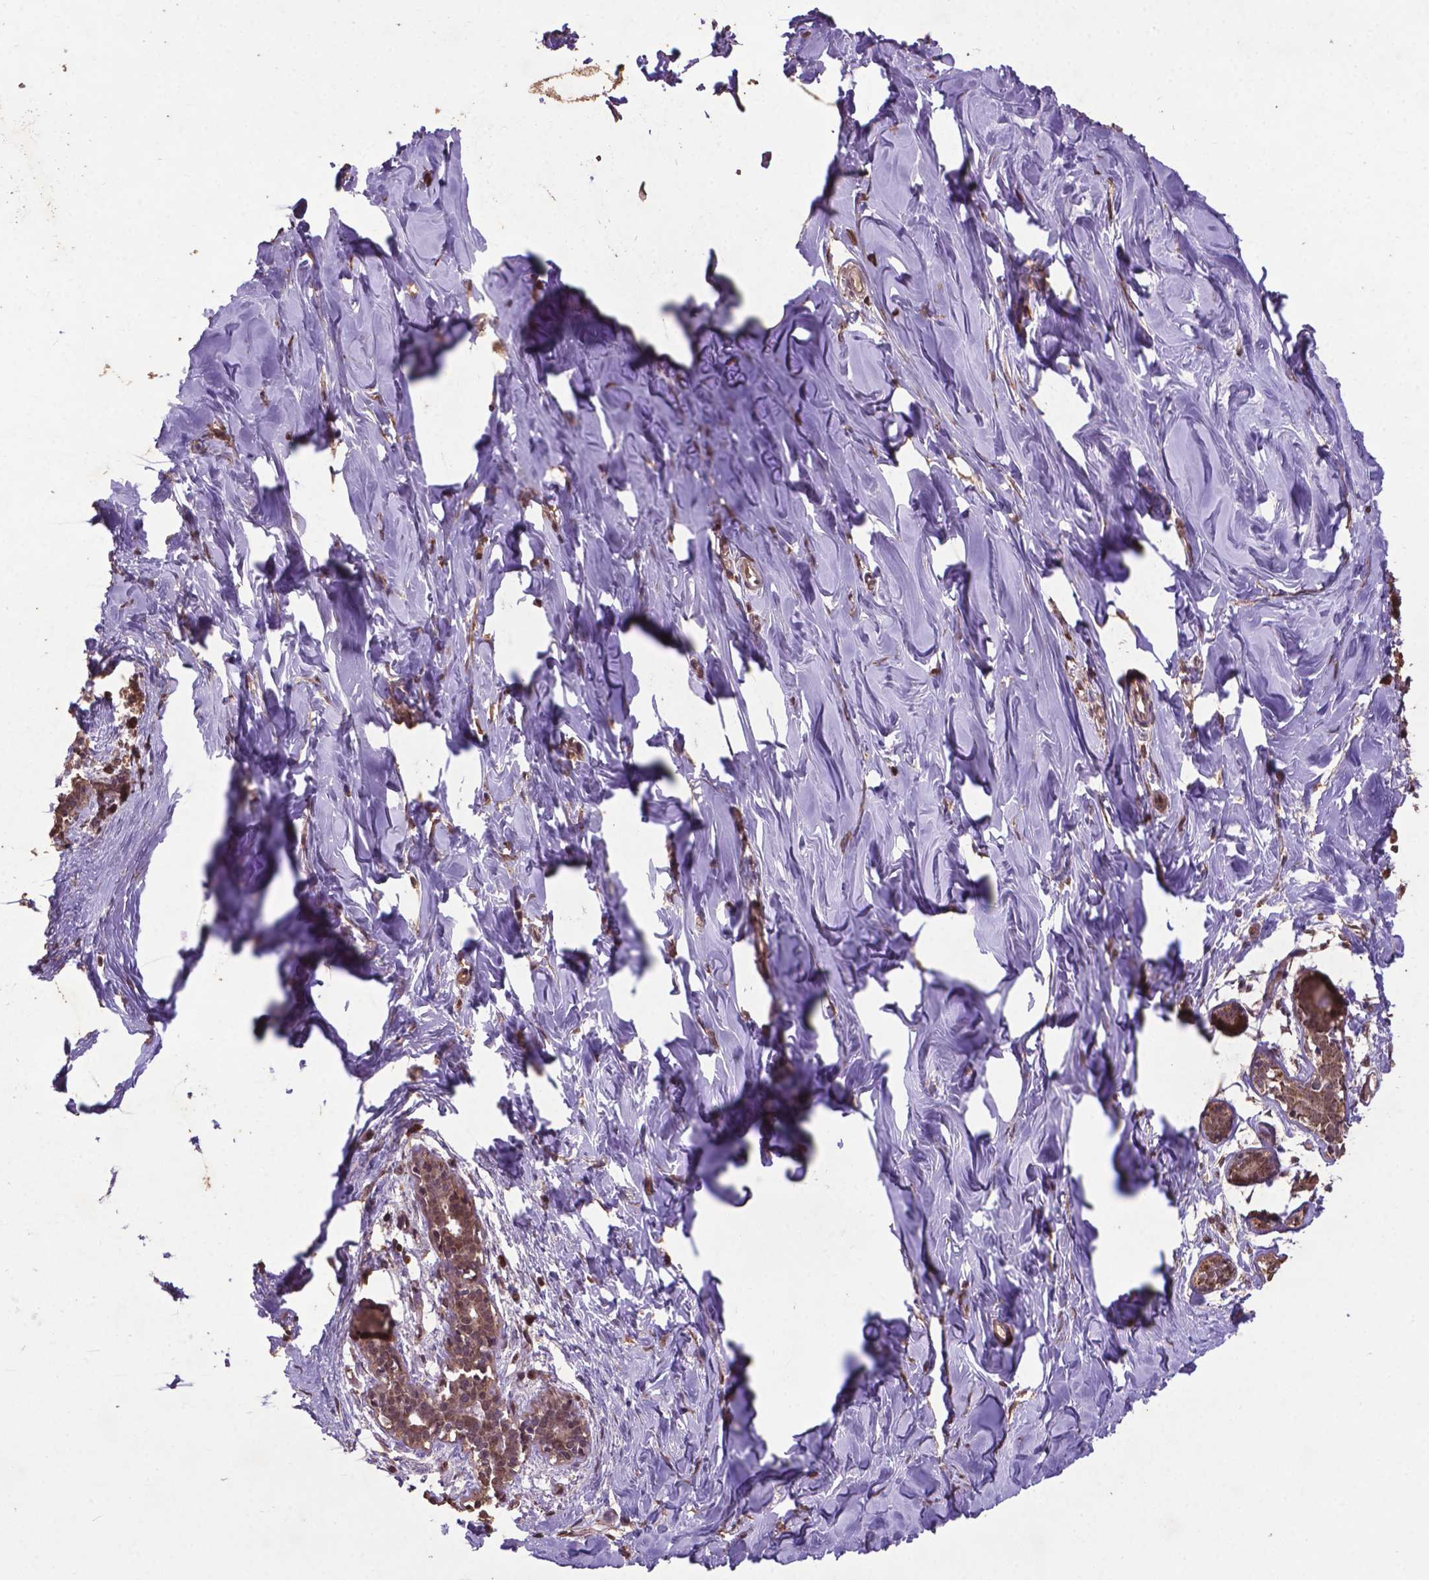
{"staining": {"intensity": "weak", "quantity": ">75%", "location": "cytoplasmic/membranous"}, "tissue": "breast", "cell_type": "Adipocytes", "image_type": "normal", "snomed": [{"axis": "morphology", "description": "Normal tissue, NOS"}, {"axis": "topography", "description": "Breast"}], "caption": "IHC photomicrograph of benign breast: breast stained using immunohistochemistry (IHC) displays low levels of weak protein expression localized specifically in the cytoplasmic/membranous of adipocytes, appearing as a cytoplasmic/membranous brown color.", "gene": "DCAF1", "patient": {"sex": "female", "age": 27}}